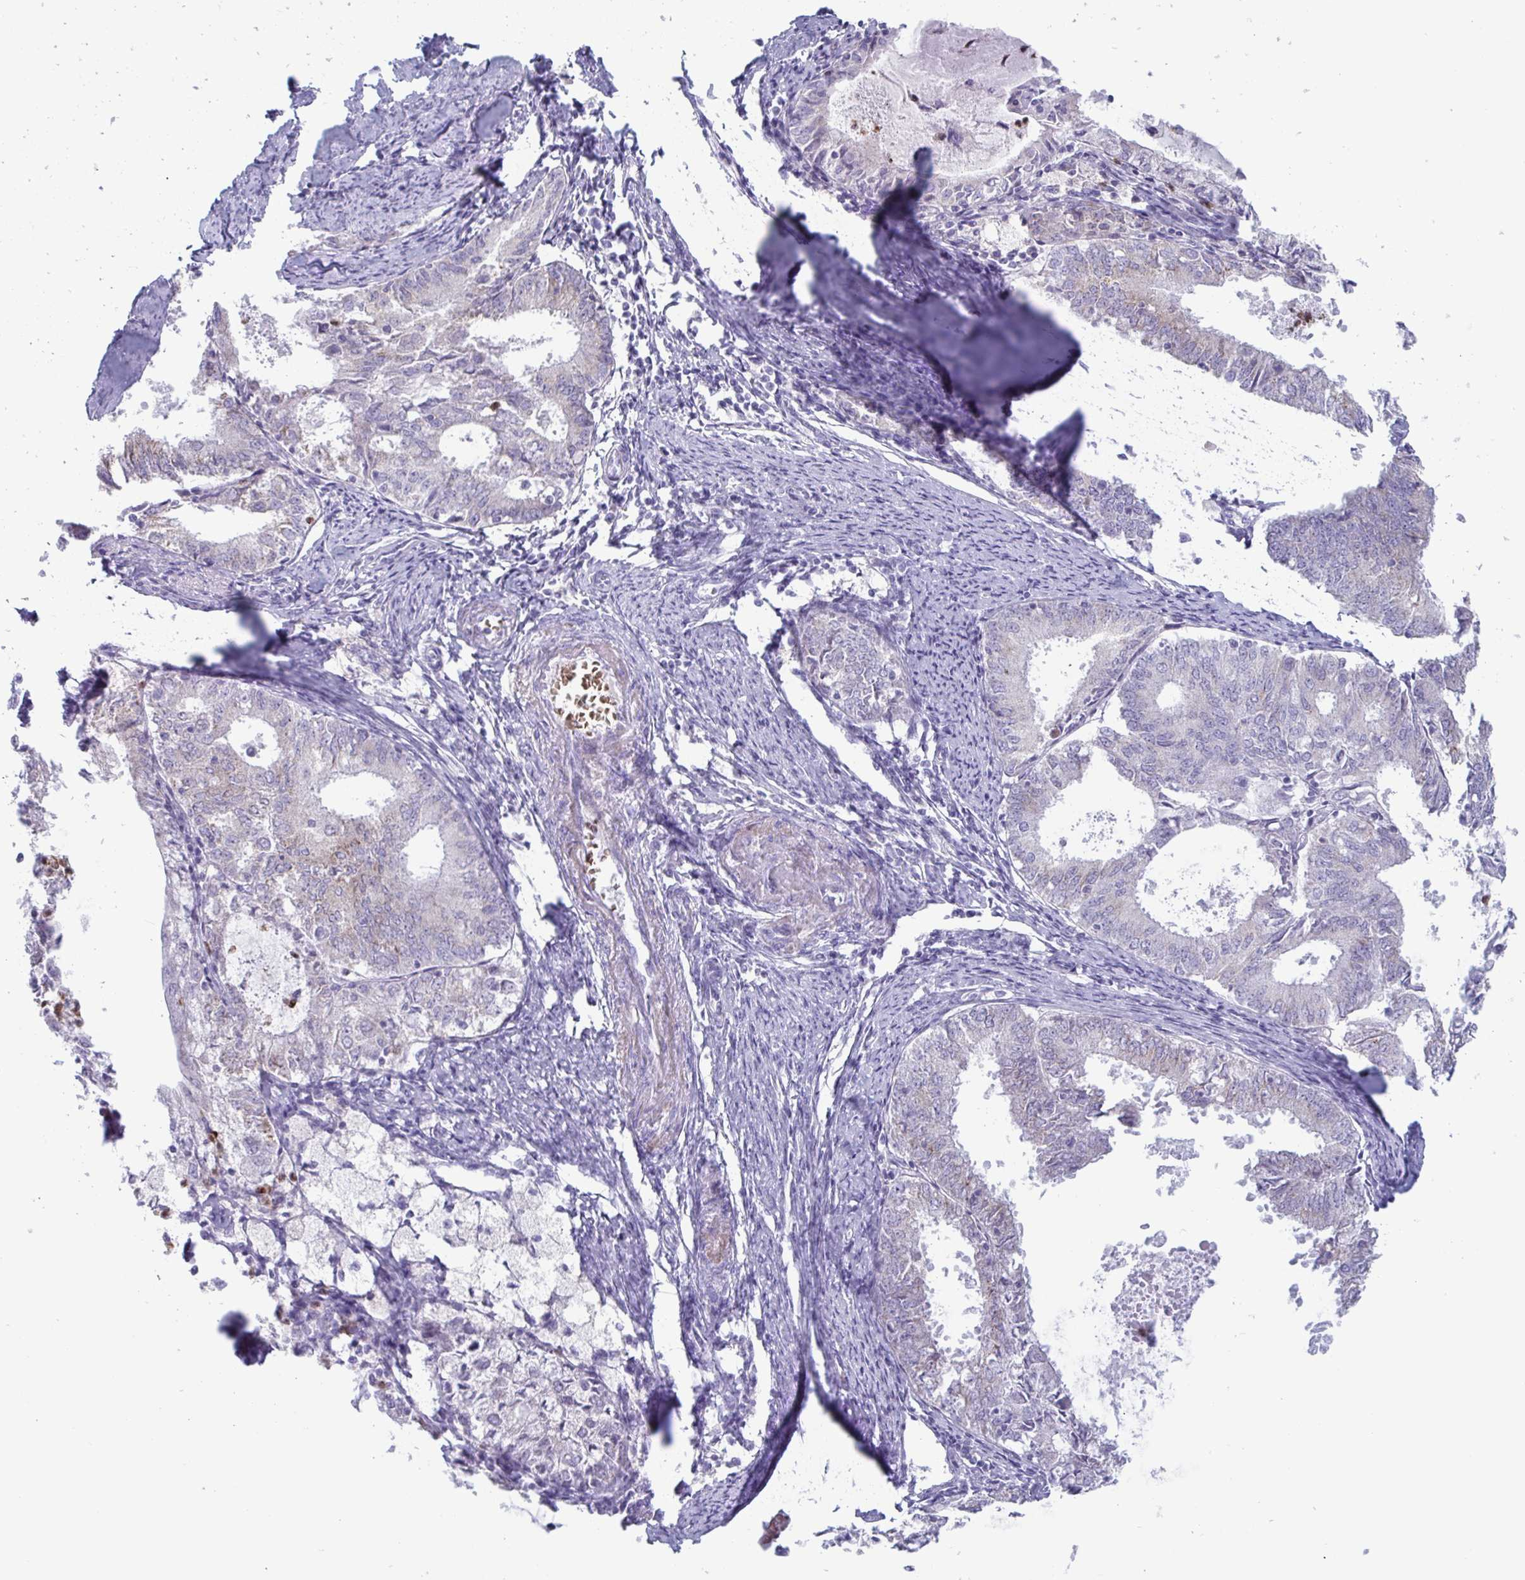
{"staining": {"intensity": "weak", "quantity": "<25%", "location": "cytoplasmic/membranous"}, "tissue": "endometrial cancer", "cell_type": "Tumor cells", "image_type": "cancer", "snomed": [{"axis": "morphology", "description": "Adenocarcinoma, NOS"}, {"axis": "topography", "description": "Endometrium"}], "caption": "Endometrial adenocarcinoma was stained to show a protein in brown. There is no significant positivity in tumor cells.", "gene": "CYP4F11", "patient": {"sex": "female", "age": 57}}